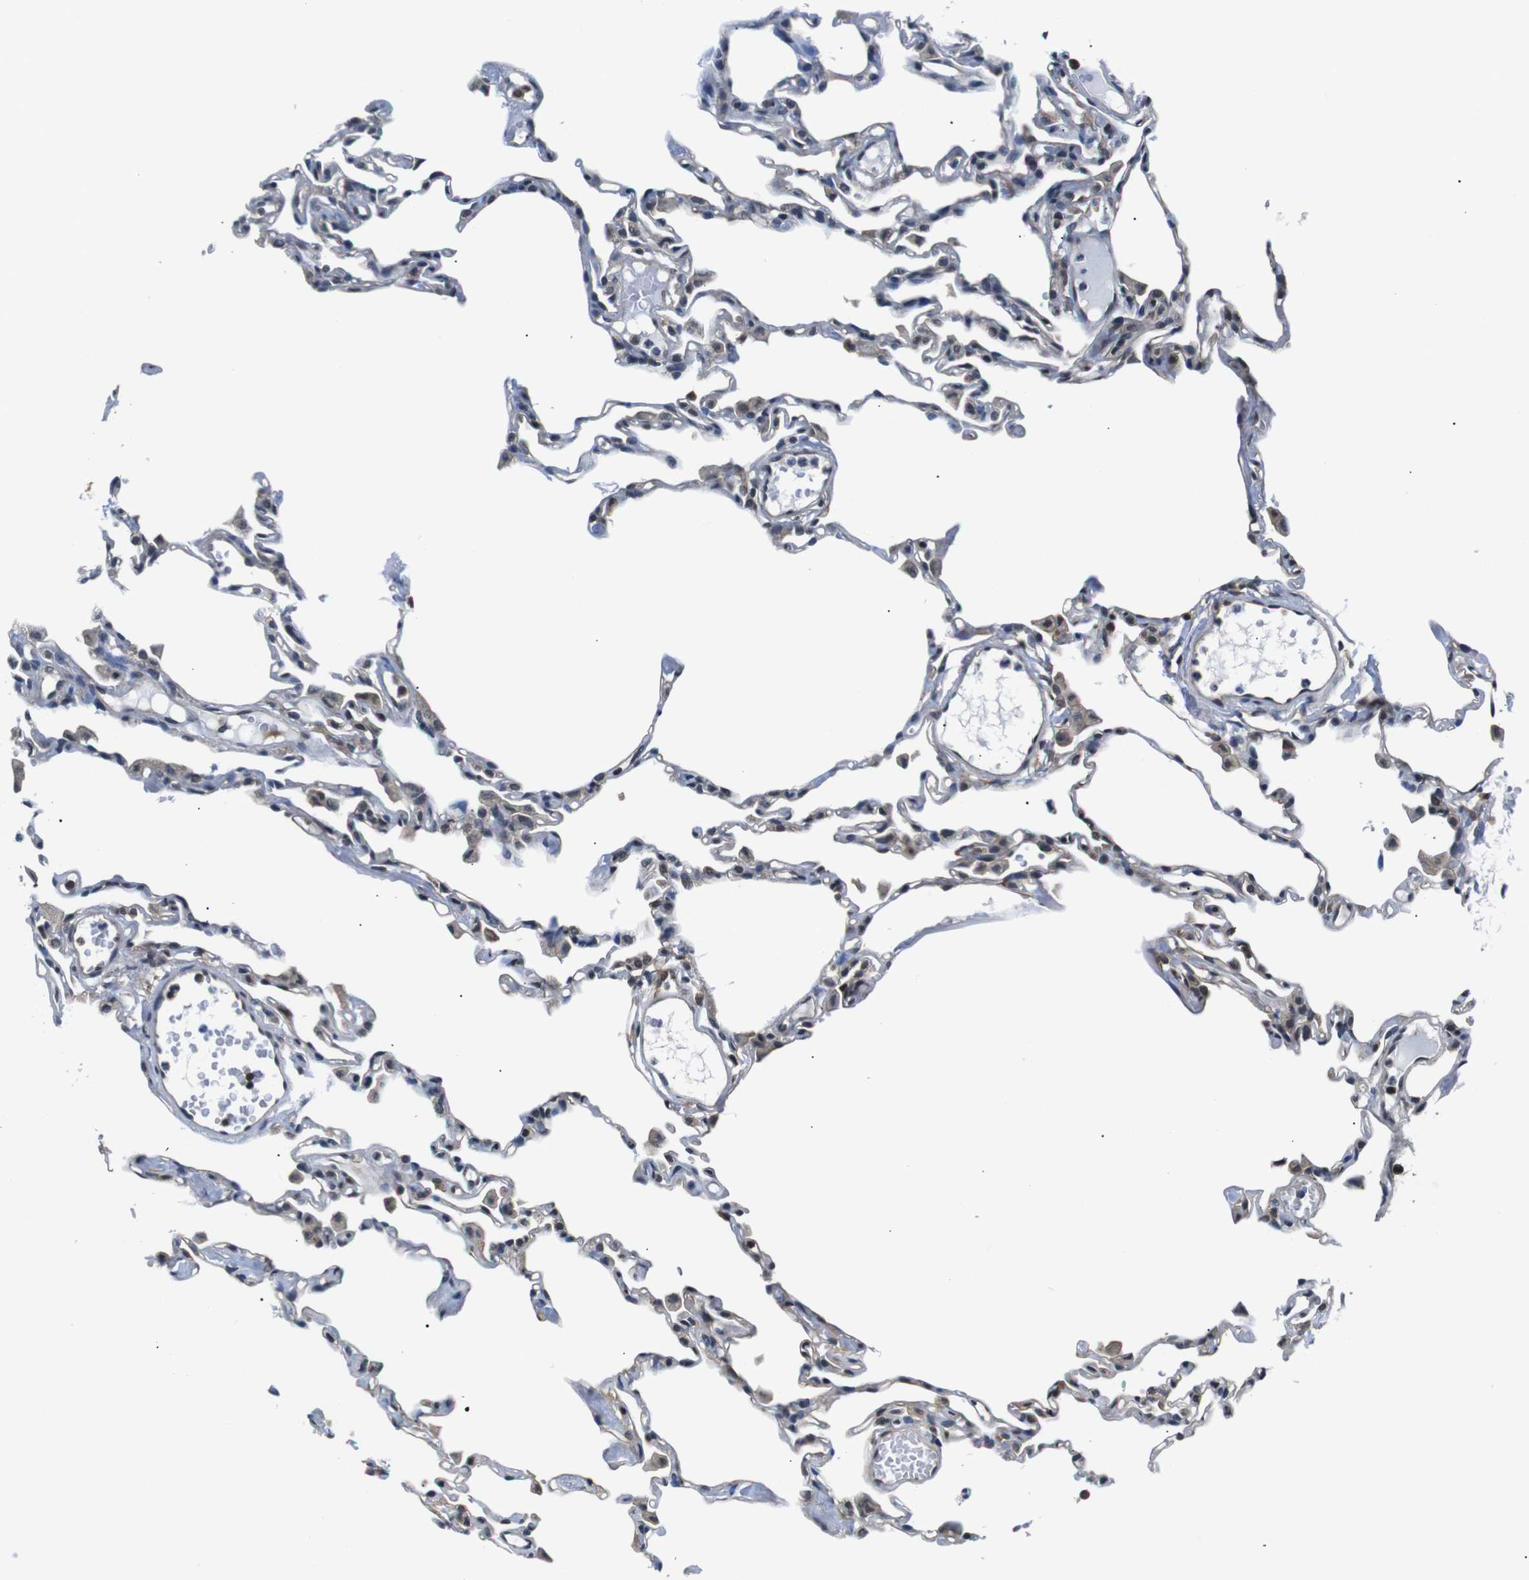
{"staining": {"intensity": "weak", "quantity": "<25%", "location": "cytoplasmic/membranous"}, "tissue": "lung", "cell_type": "Alveolar cells", "image_type": "normal", "snomed": [{"axis": "morphology", "description": "Normal tissue, NOS"}, {"axis": "topography", "description": "Lung"}], "caption": "Immunohistochemical staining of unremarkable human lung demonstrates no significant staining in alveolar cells. The staining was performed using DAB to visualize the protein expression in brown, while the nuclei were stained in blue with hematoxylin (Magnification: 20x).", "gene": "UBXN1", "patient": {"sex": "female", "age": 49}}